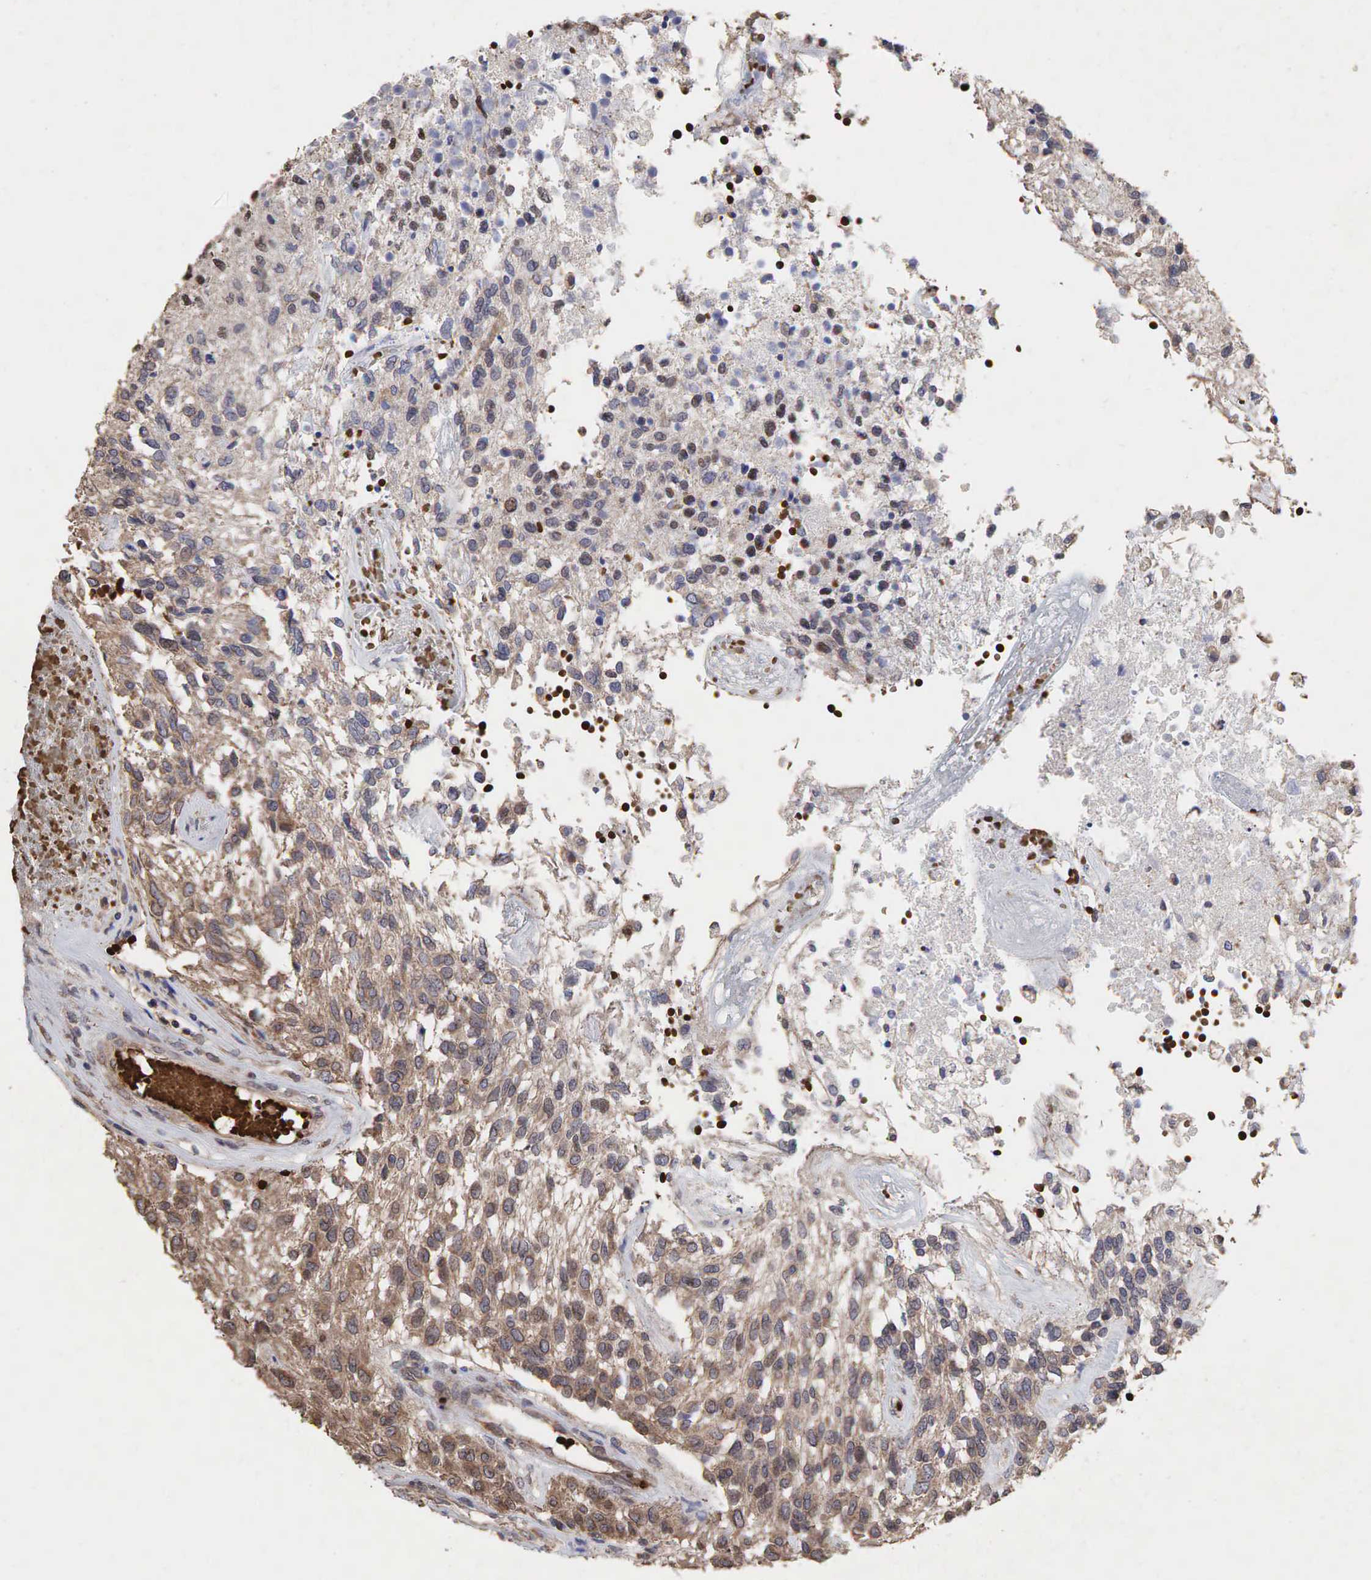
{"staining": {"intensity": "weak", "quantity": ">75%", "location": "cytoplasmic/membranous"}, "tissue": "glioma", "cell_type": "Tumor cells", "image_type": "cancer", "snomed": [{"axis": "morphology", "description": "Glioma, malignant, High grade"}, {"axis": "topography", "description": "Brain"}], "caption": "Immunohistochemistry histopathology image of neoplastic tissue: malignant glioma (high-grade) stained using IHC displays low levels of weak protein expression localized specifically in the cytoplasmic/membranous of tumor cells, appearing as a cytoplasmic/membranous brown color.", "gene": "PABPC5", "patient": {"sex": "male", "age": 77}}